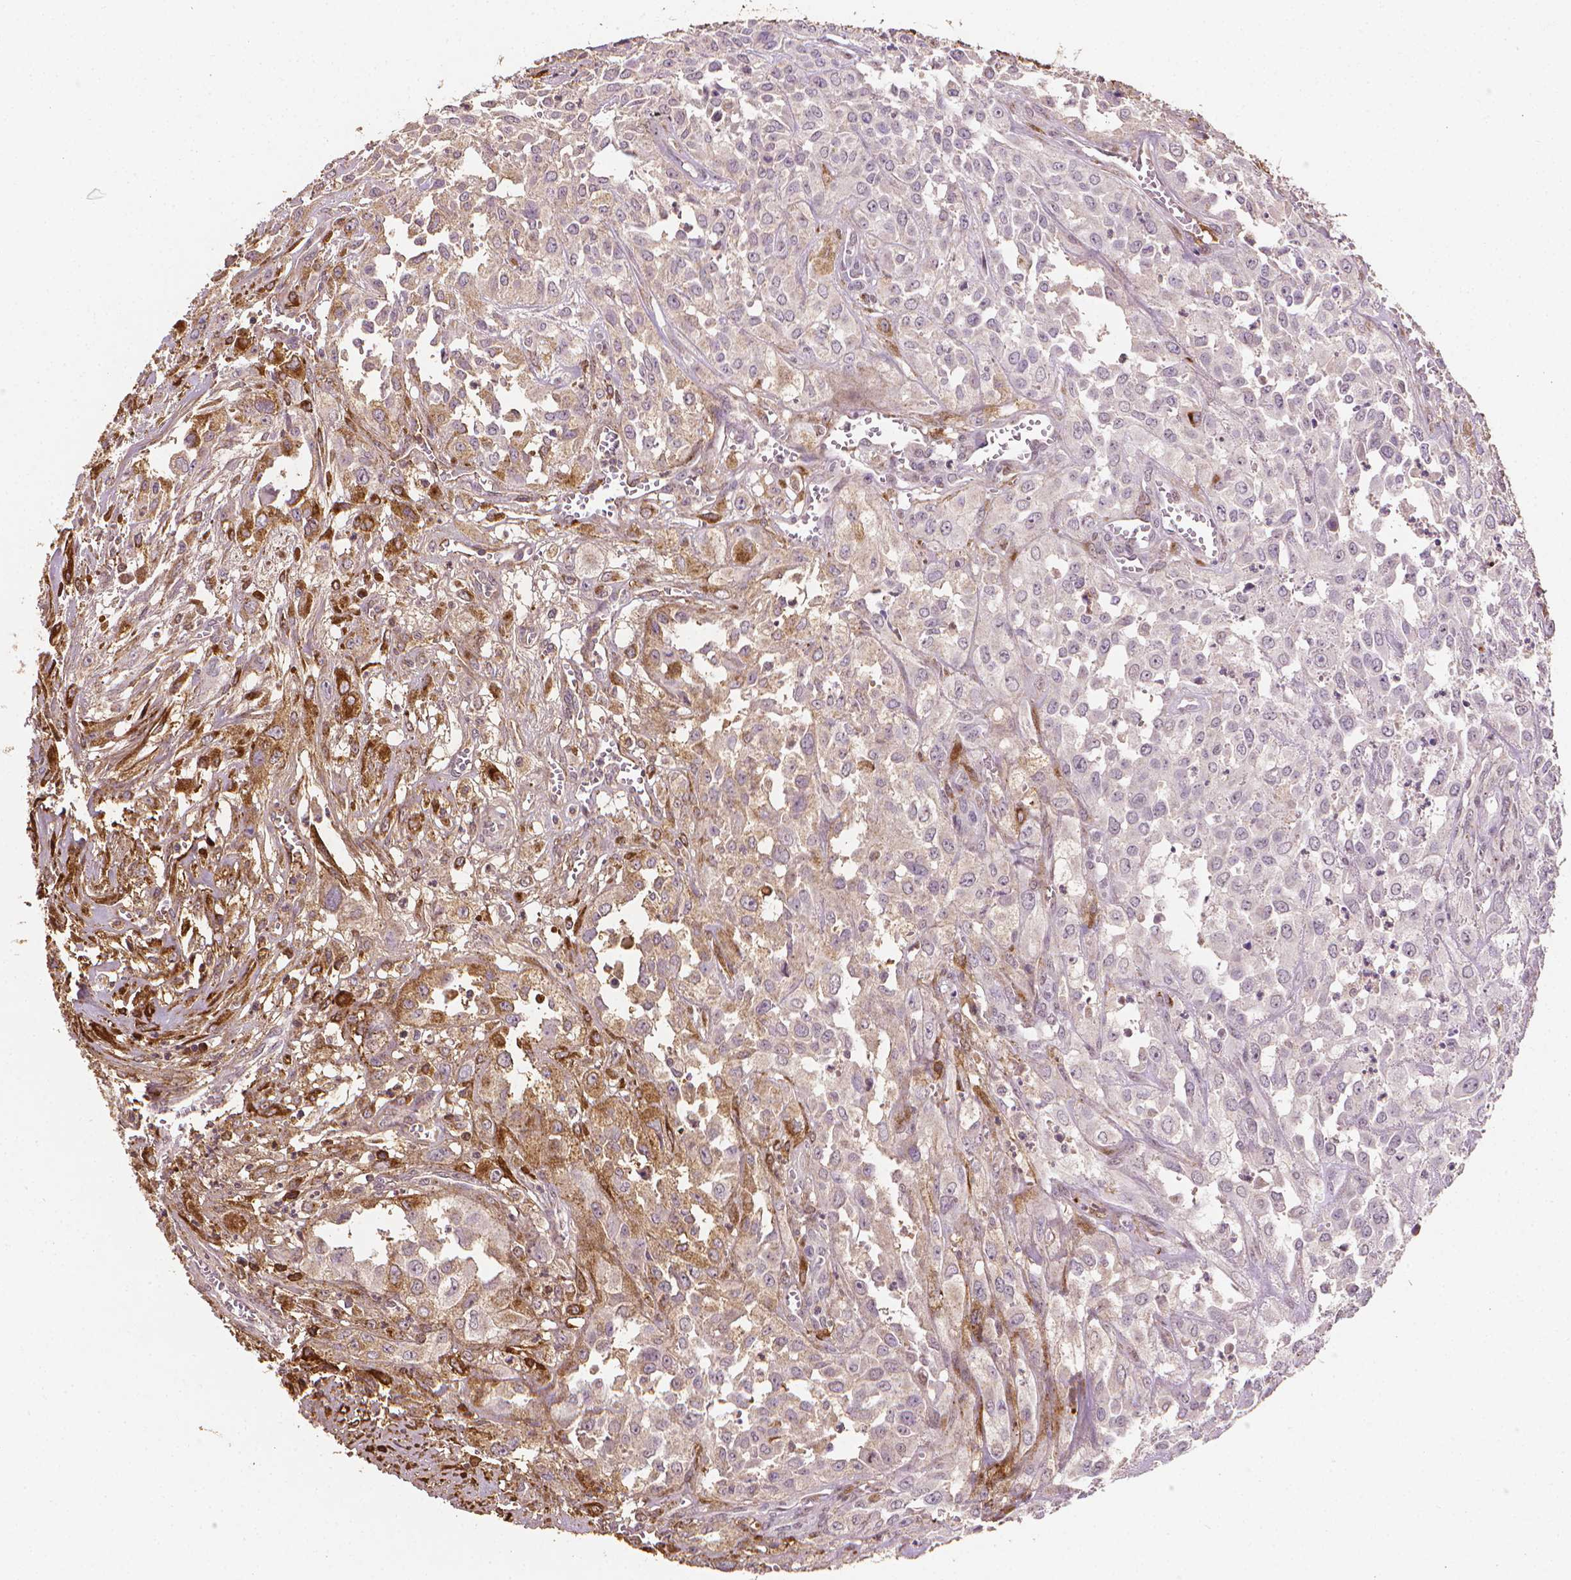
{"staining": {"intensity": "negative", "quantity": "none", "location": "none"}, "tissue": "urothelial cancer", "cell_type": "Tumor cells", "image_type": "cancer", "snomed": [{"axis": "morphology", "description": "Urothelial carcinoma, High grade"}, {"axis": "topography", "description": "Urinary bladder"}], "caption": "Tumor cells show no significant staining in urothelial carcinoma (high-grade). (DAB immunohistochemistry with hematoxylin counter stain).", "gene": "DCN", "patient": {"sex": "male", "age": 67}}